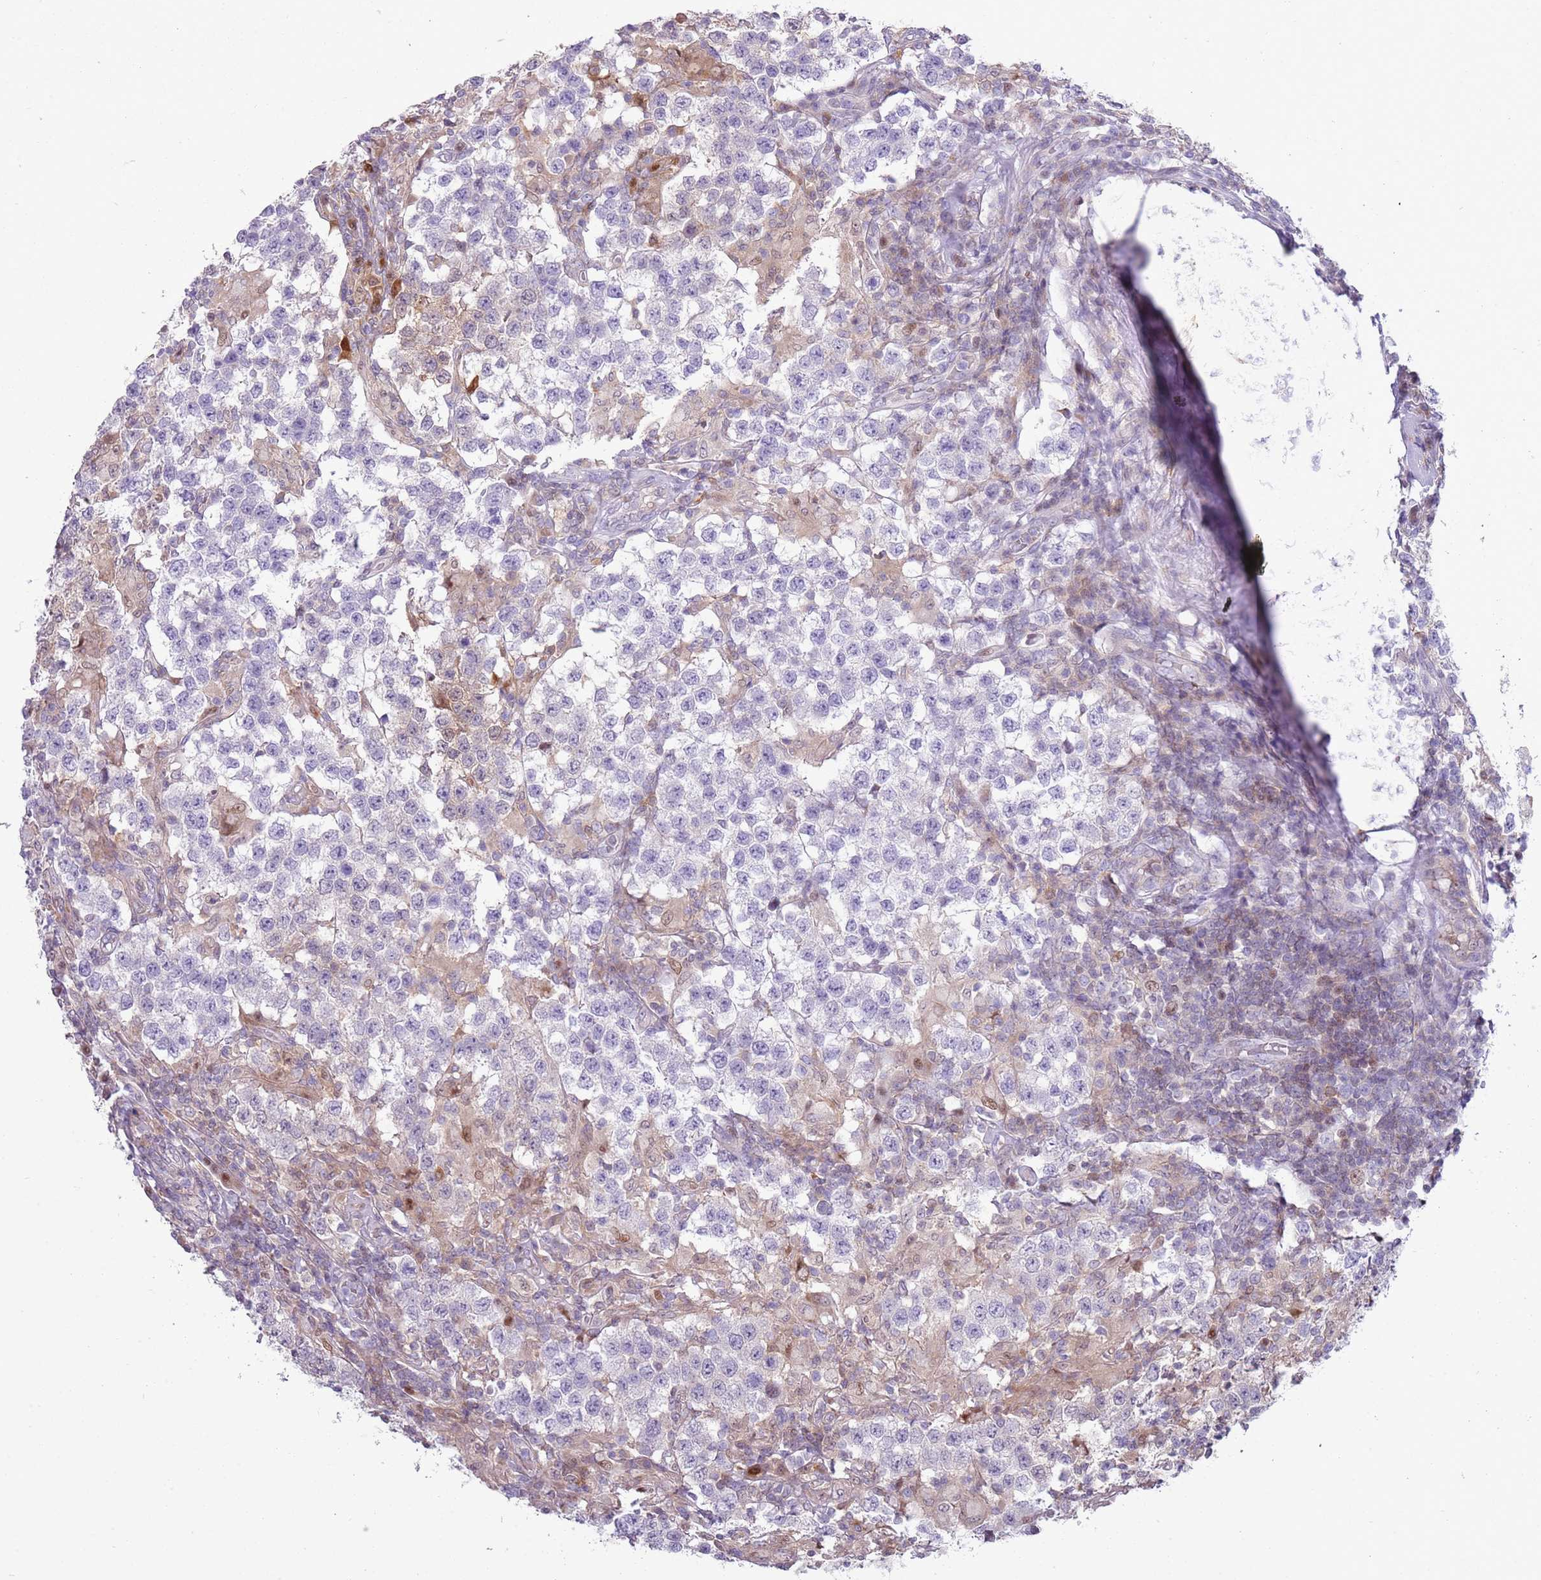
{"staining": {"intensity": "negative", "quantity": "none", "location": "none"}, "tissue": "testis cancer", "cell_type": "Tumor cells", "image_type": "cancer", "snomed": [{"axis": "morphology", "description": "Seminoma, NOS"}, {"axis": "morphology", "description": "Carcinoma, Embryonal, NOS"}, {"axis": "topography", "description": "Testis"}], "caption": "This is an immunohistochemistry image of testis embryonal carcinoma. There is no staining in tumor cells.", "gene": "NBPF6", "patient": {"sex": "male", "age": 41}}